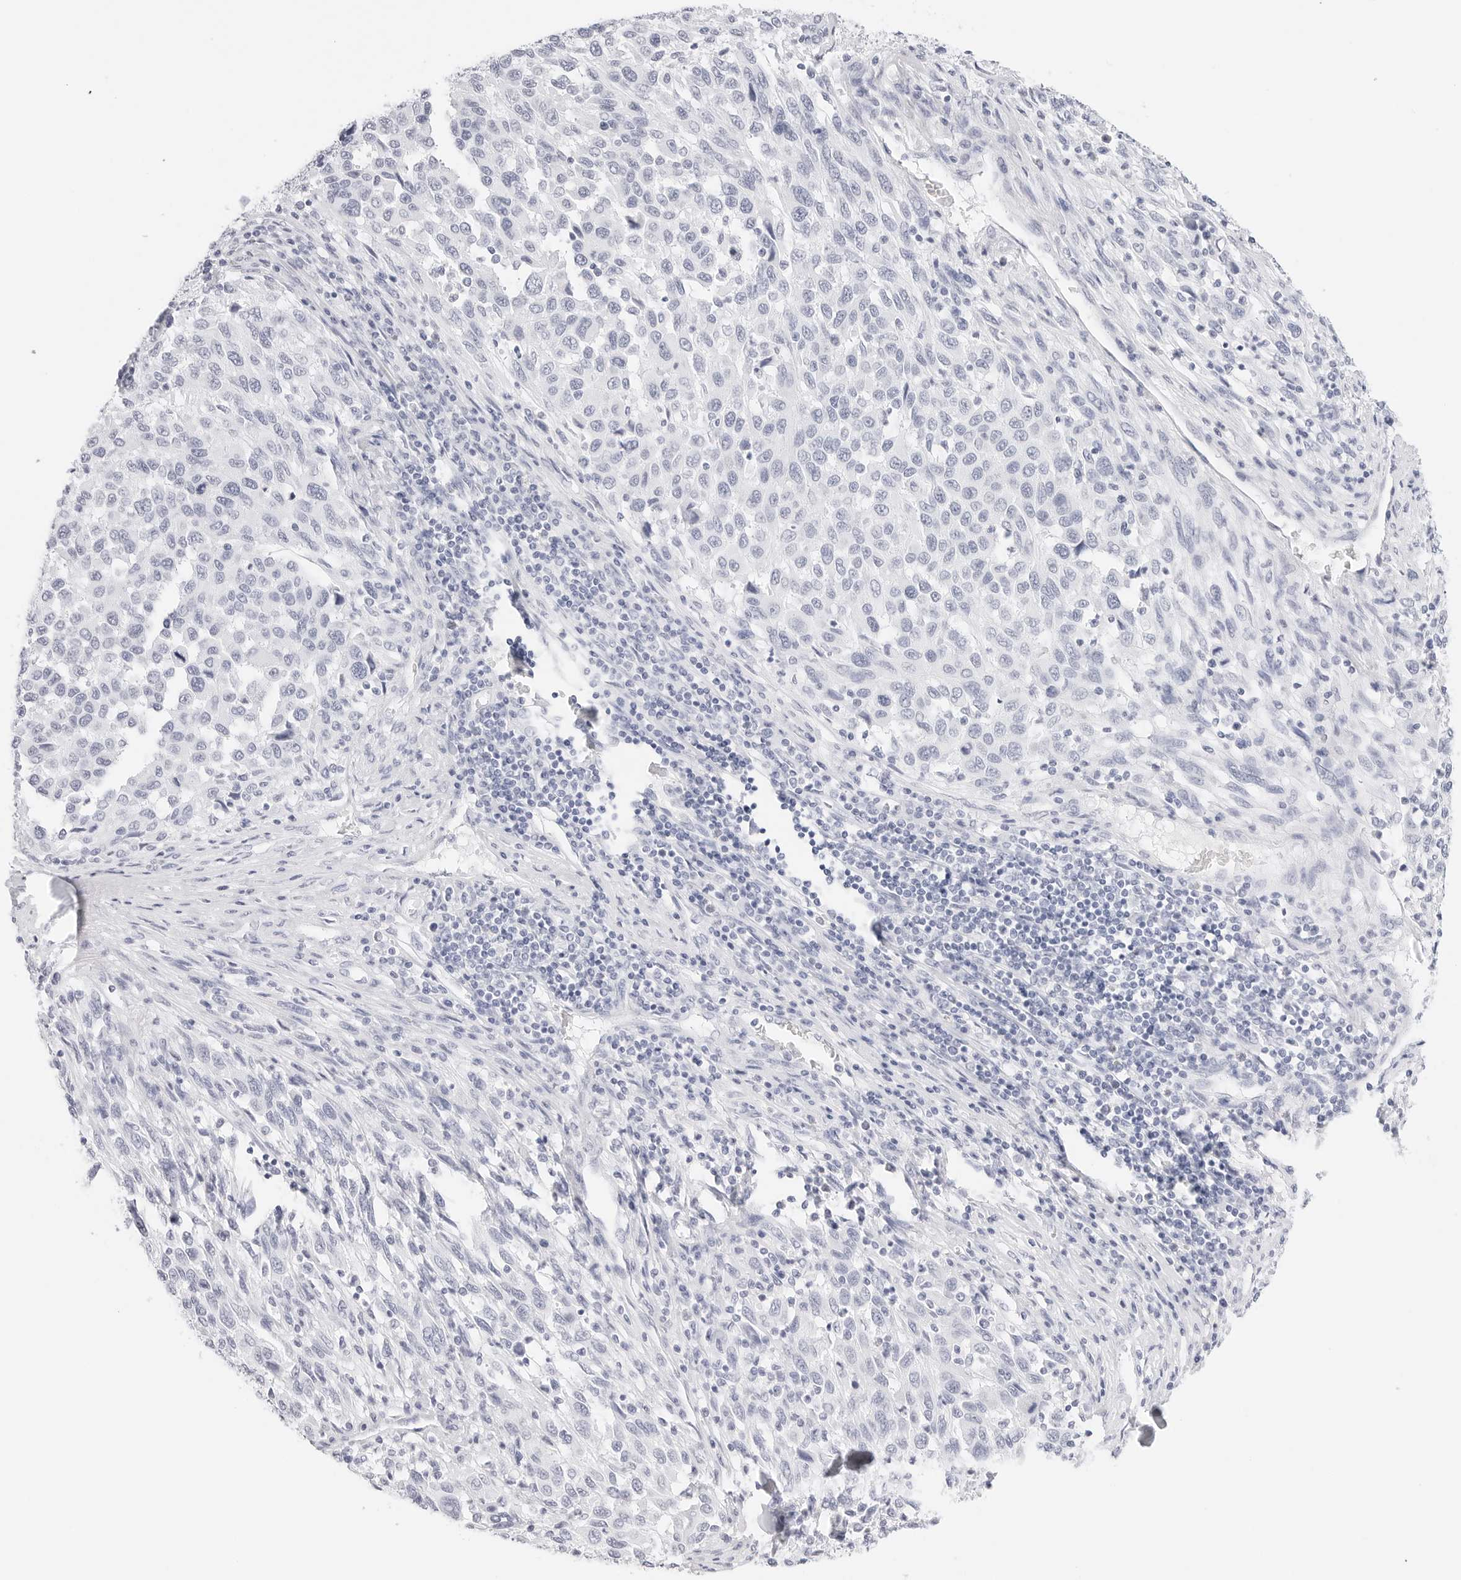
{"staining": {"intensity": "negative", "quantity": "none", "location": "none"}, "tissue": "melanoma", "cell_type": "Tumor cells", "image_type": "cancer", "snomed": [{"axis": "morphology", "description": "Malignant melanoma, Metastatic site"}, {"axis": "topography", "description": "Lymph node"}], "caption": "Tumor cells show no significant protein expression in malignant melanoma (metastatic site).", "gene": "TFF2", "patient": {"sex": "male", "age": 61}}